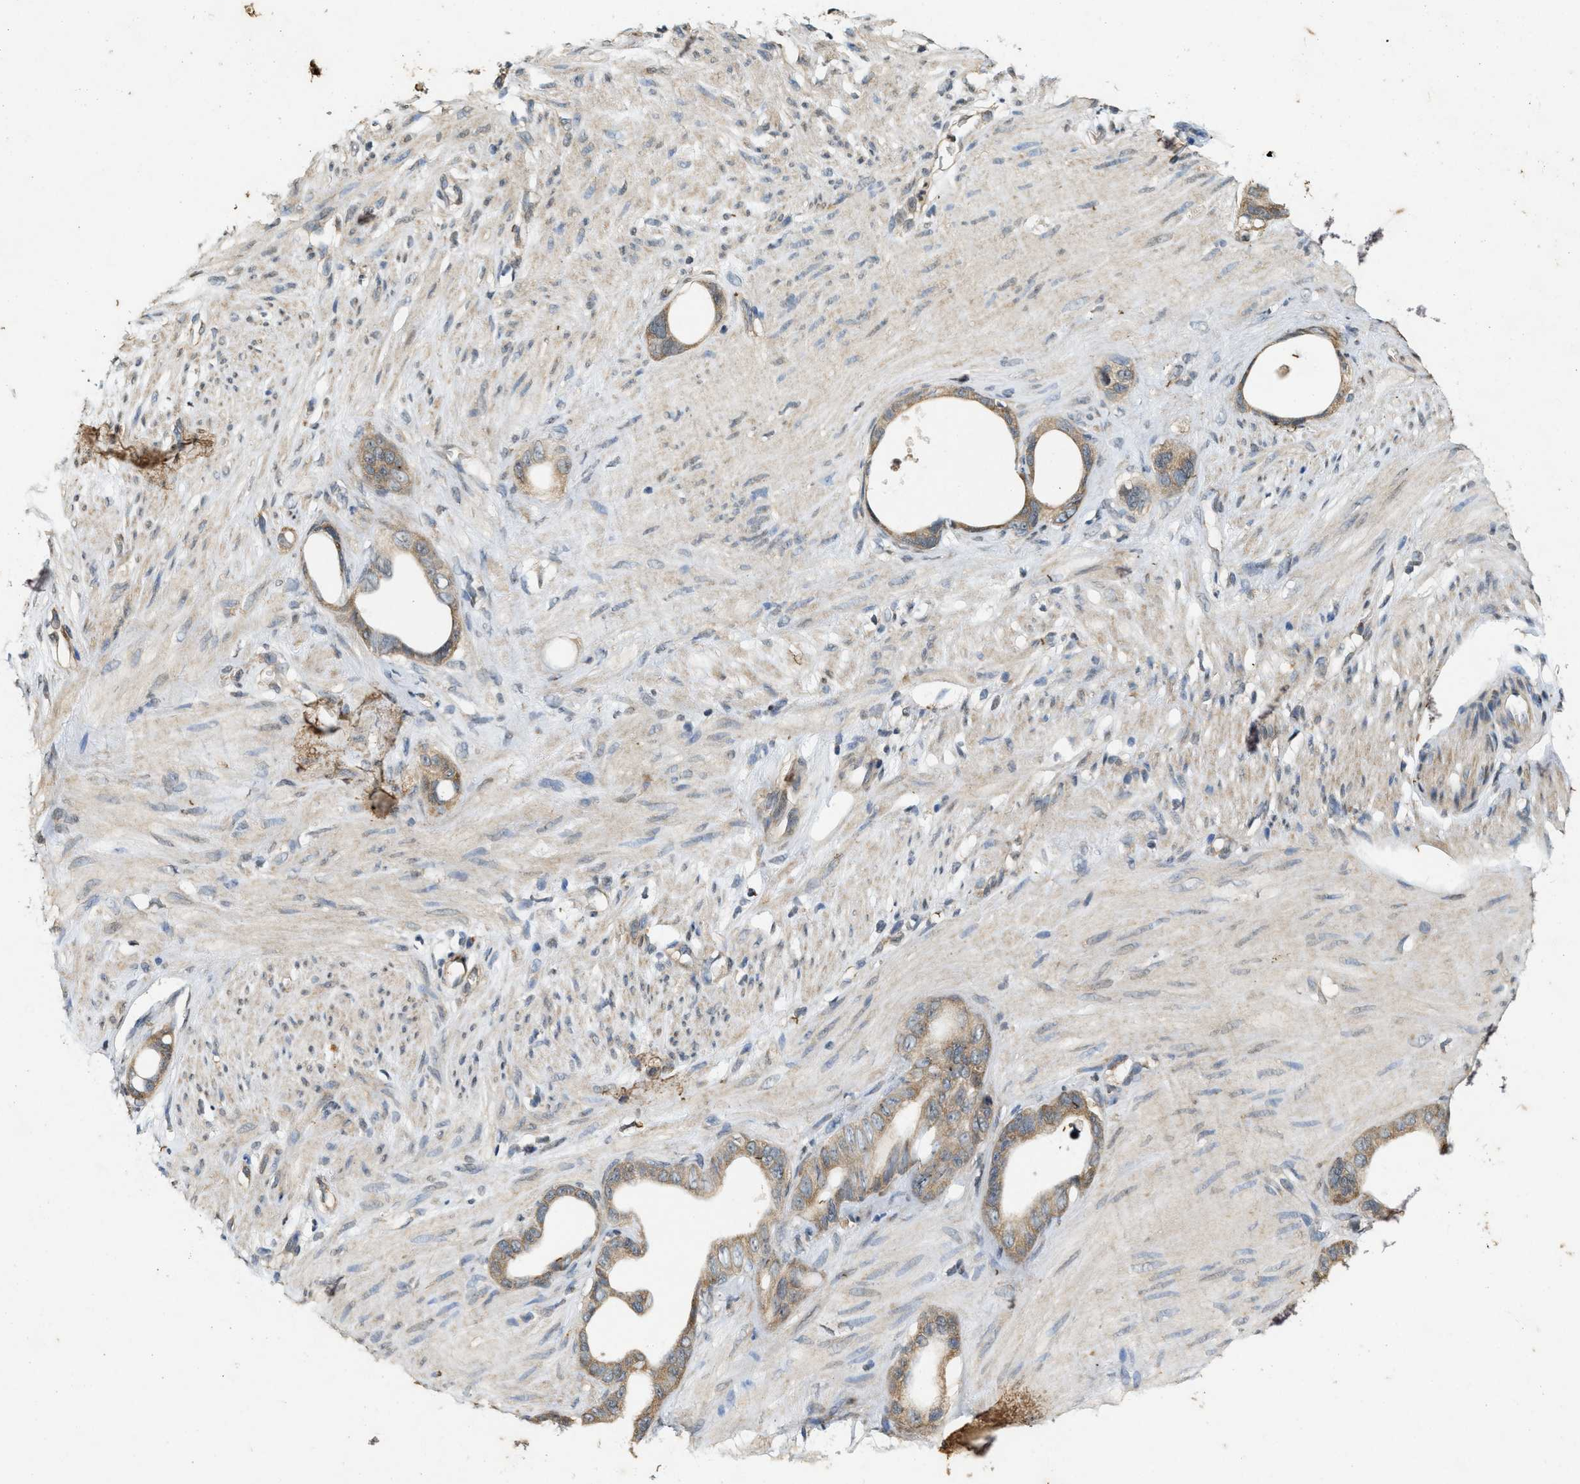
{"staining": {"intensity": "moderate", "quantity": ">75%", "location": "cytoplasmic/membranous"}, "tissue": "stomach cancer", "cell_type": "Tumor cells", "image_type": "cancer", "snomed": [{"axis": "morphology", "description": "Adenocarcinoma, NOS"}, {"axis": "topography", "description": "Stomach"}], "caption": "Human adenocarcinoma (stomach) stained with a brown dye demonstrates moderate cytoplasmic/membranous positive expression in approximately >75% of tumor cells.", "gene": "KIF21A", "patient": {"sex": "female", "age": 75}}